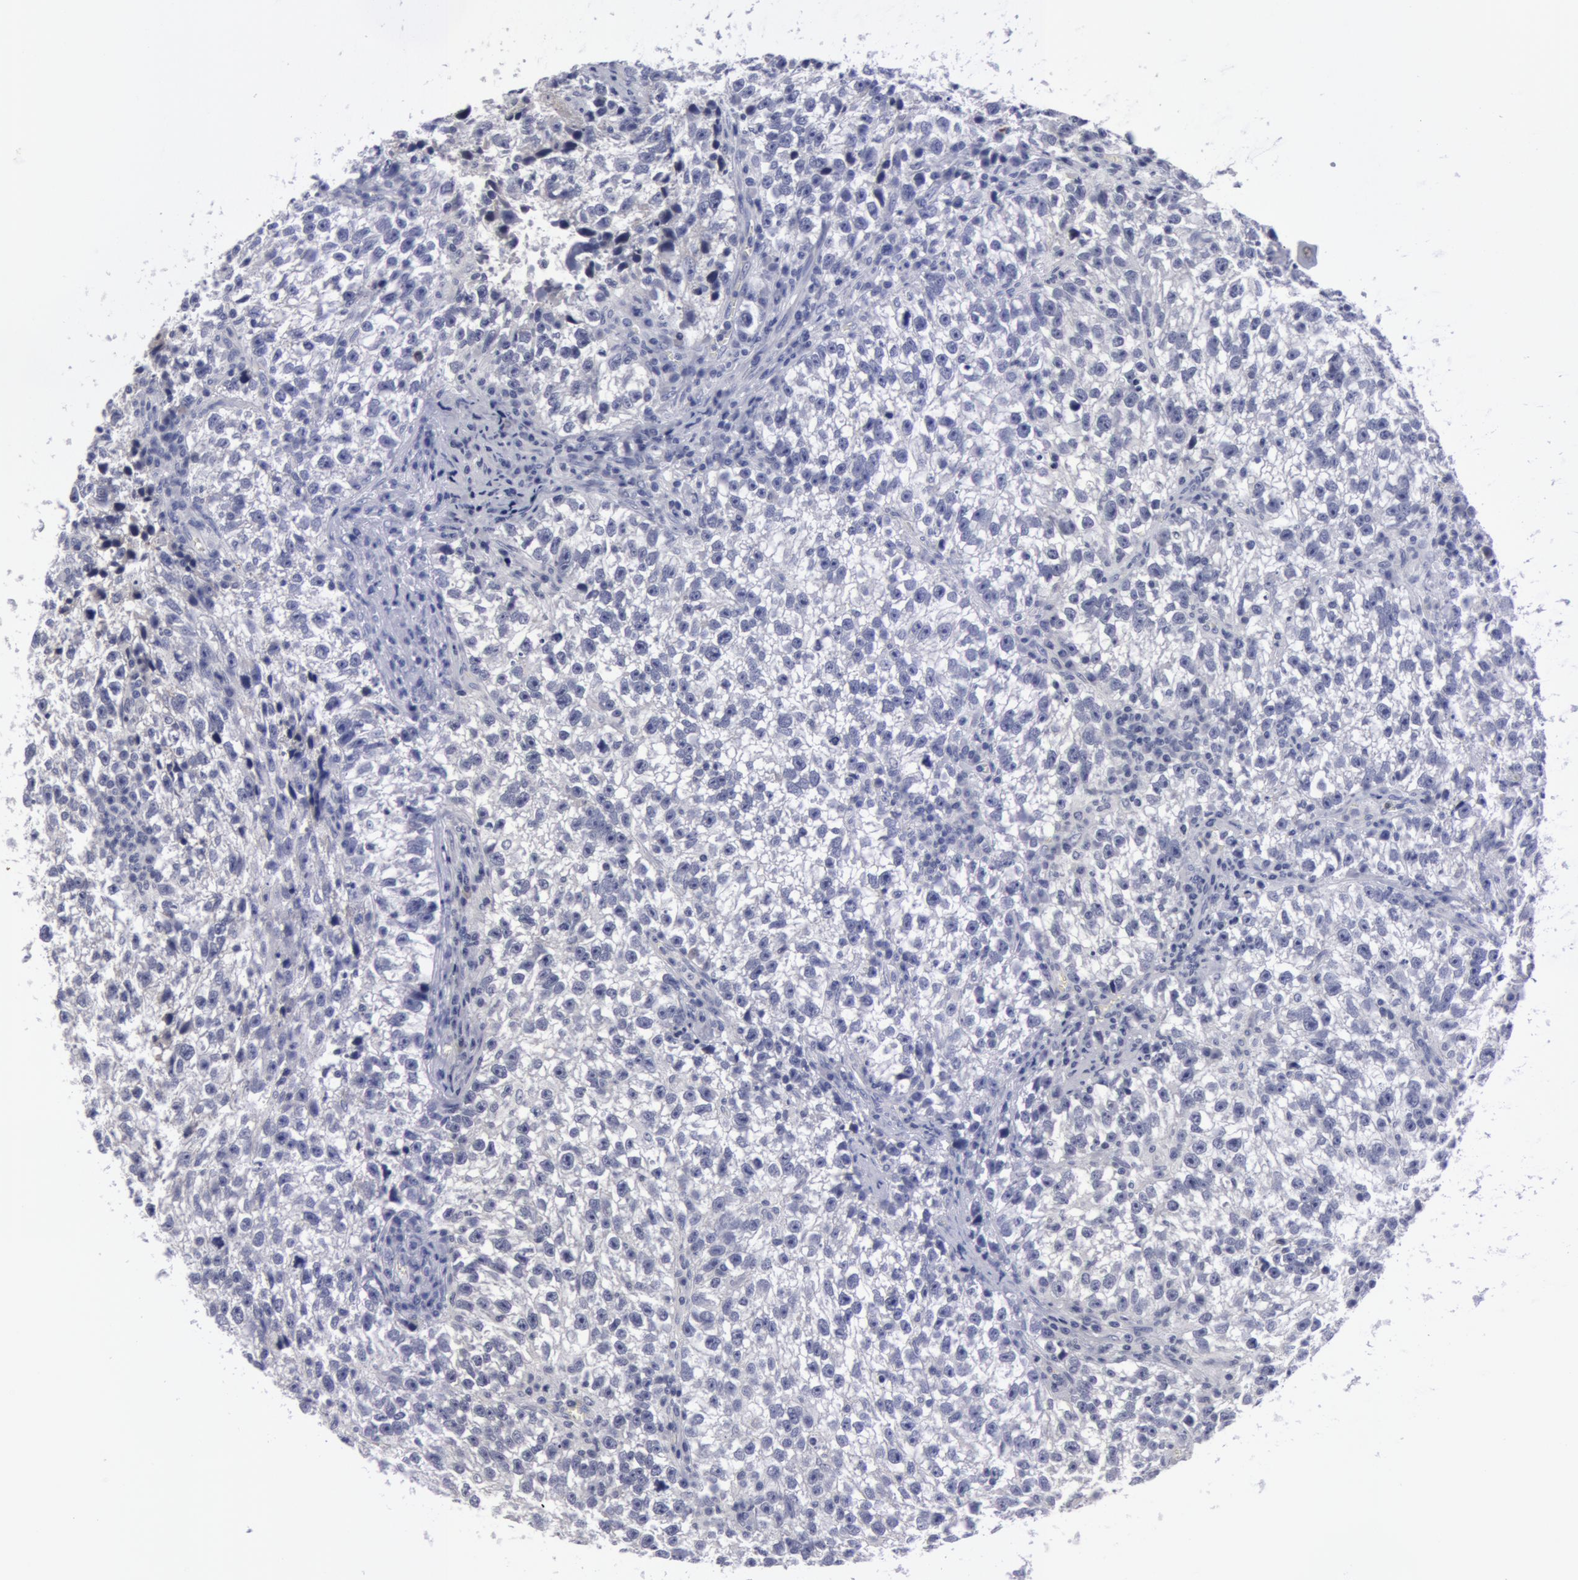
{"staining": {"intensity": "negative", "quantity": "none", "location": "none"}, "tissue": "testis cancer", "cell_type": "Tumor cells", "image_type": "cancer", "snomed": [{"axis": "morphology", "description": "Seminoma, NOS"}, {"axis": "topography", "description": "Testis"}], "caption": "Seminoma (testis) stained for a protein using immunohistochemistry demonstrates no expression tumor cells.", "gene": "NLGN4X", "patient": {"sex": "male", "age": 38}}